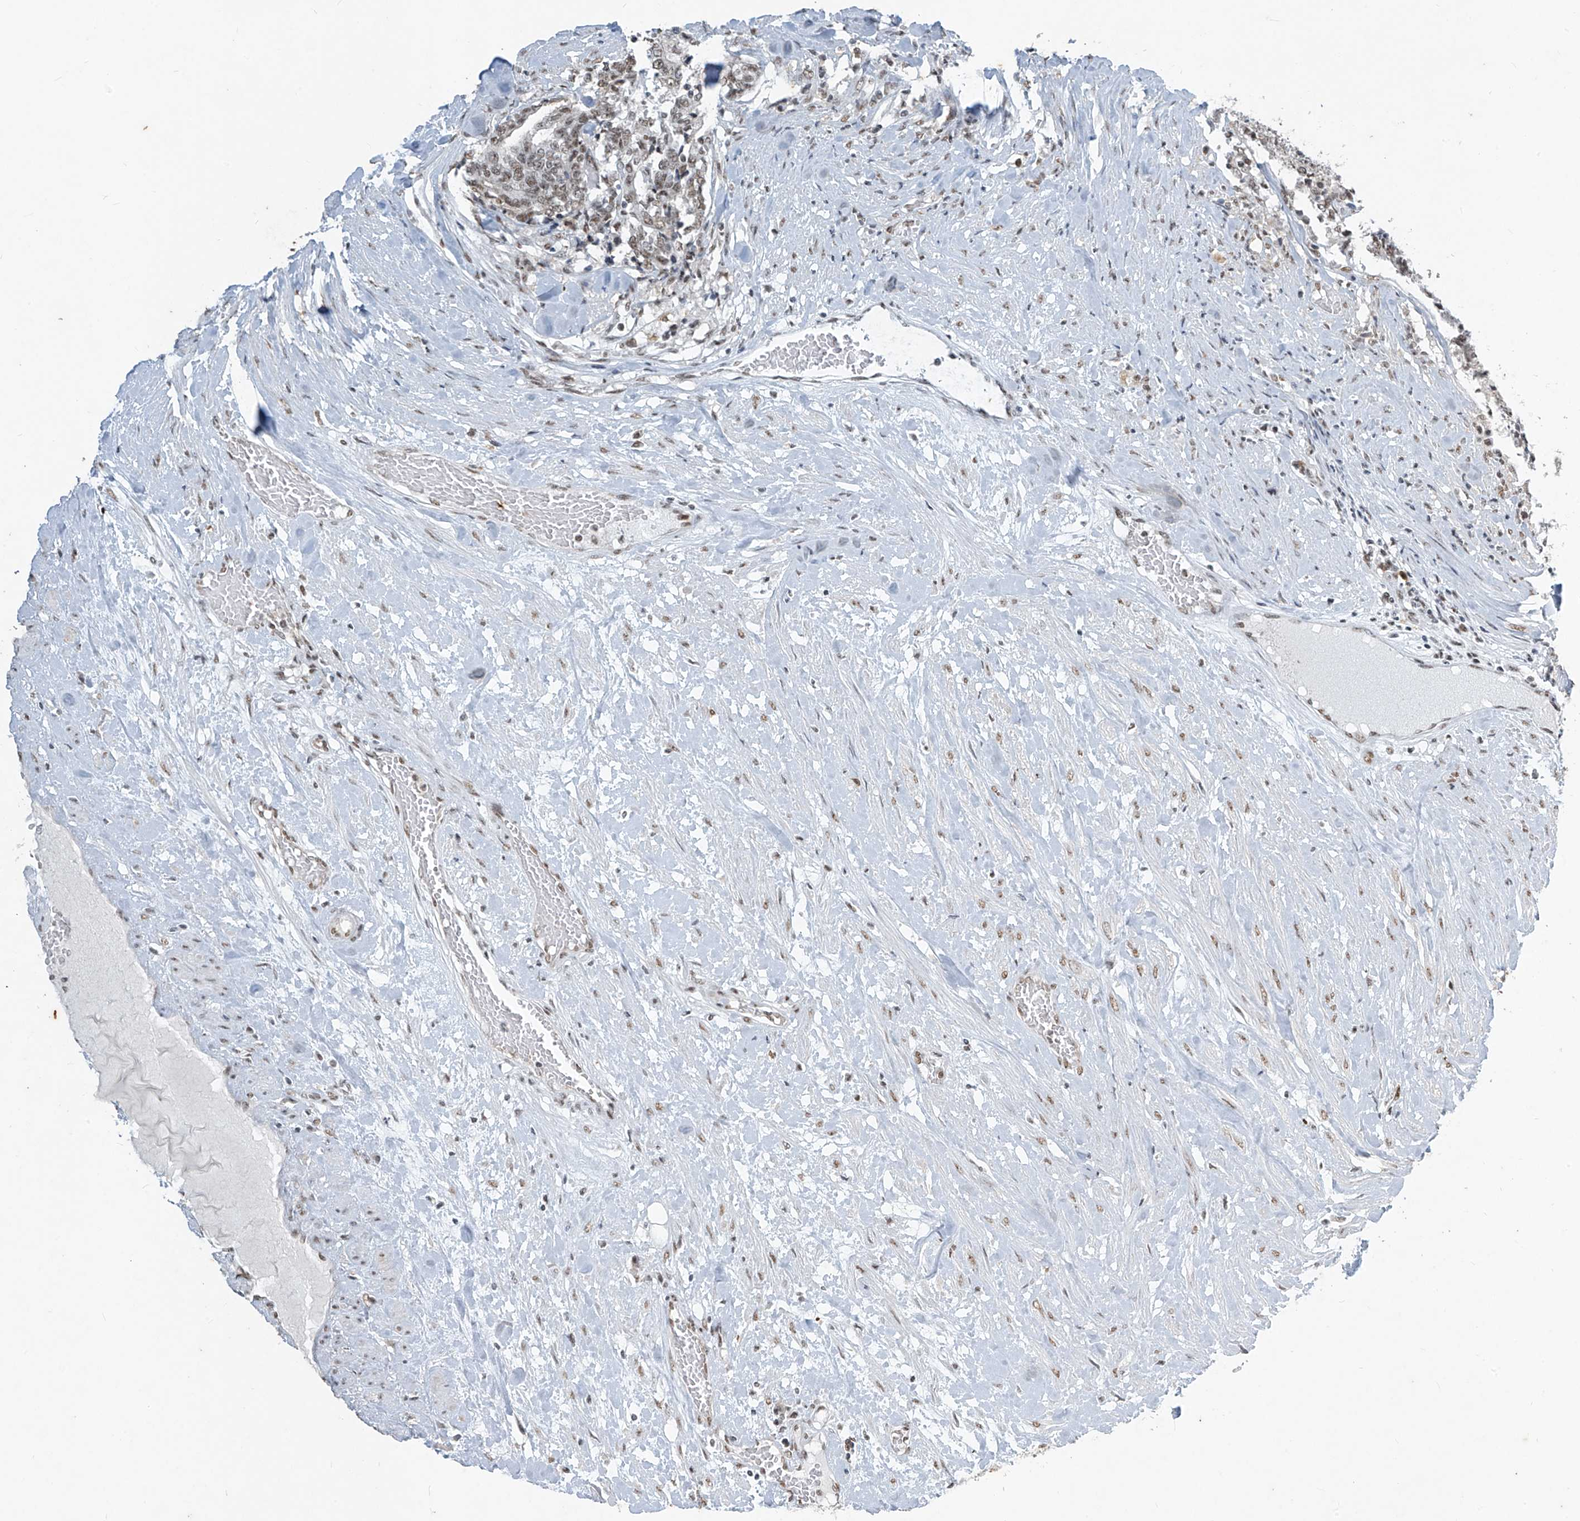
{"staining": {"intensity": "weak", "quantity": "25%-75%", "location": "nuclear"}, "tissue": "prostate cancer", "cell_type": "Tumor cells", "image_type": "cancer", "snomed": [{"axis": "morphology", "description": "Normal tissue, NOS"}, {"axis": "morphology", "description": "Adenocarcinoma, High grade"}, {"axis": "topography", "description": "Prostate"}, {"axis": "topography", "description": "Seminal veicle"}], "caption": "Immunohistochemical staining of human prostate cancer (adenocarcinoma (high-grade)) reveals low levels of weak nuclear staining in approximately 25%-75% of tumor cells.", "gene": "TFEC", "patient": {"sex": "male", "age": 55}}